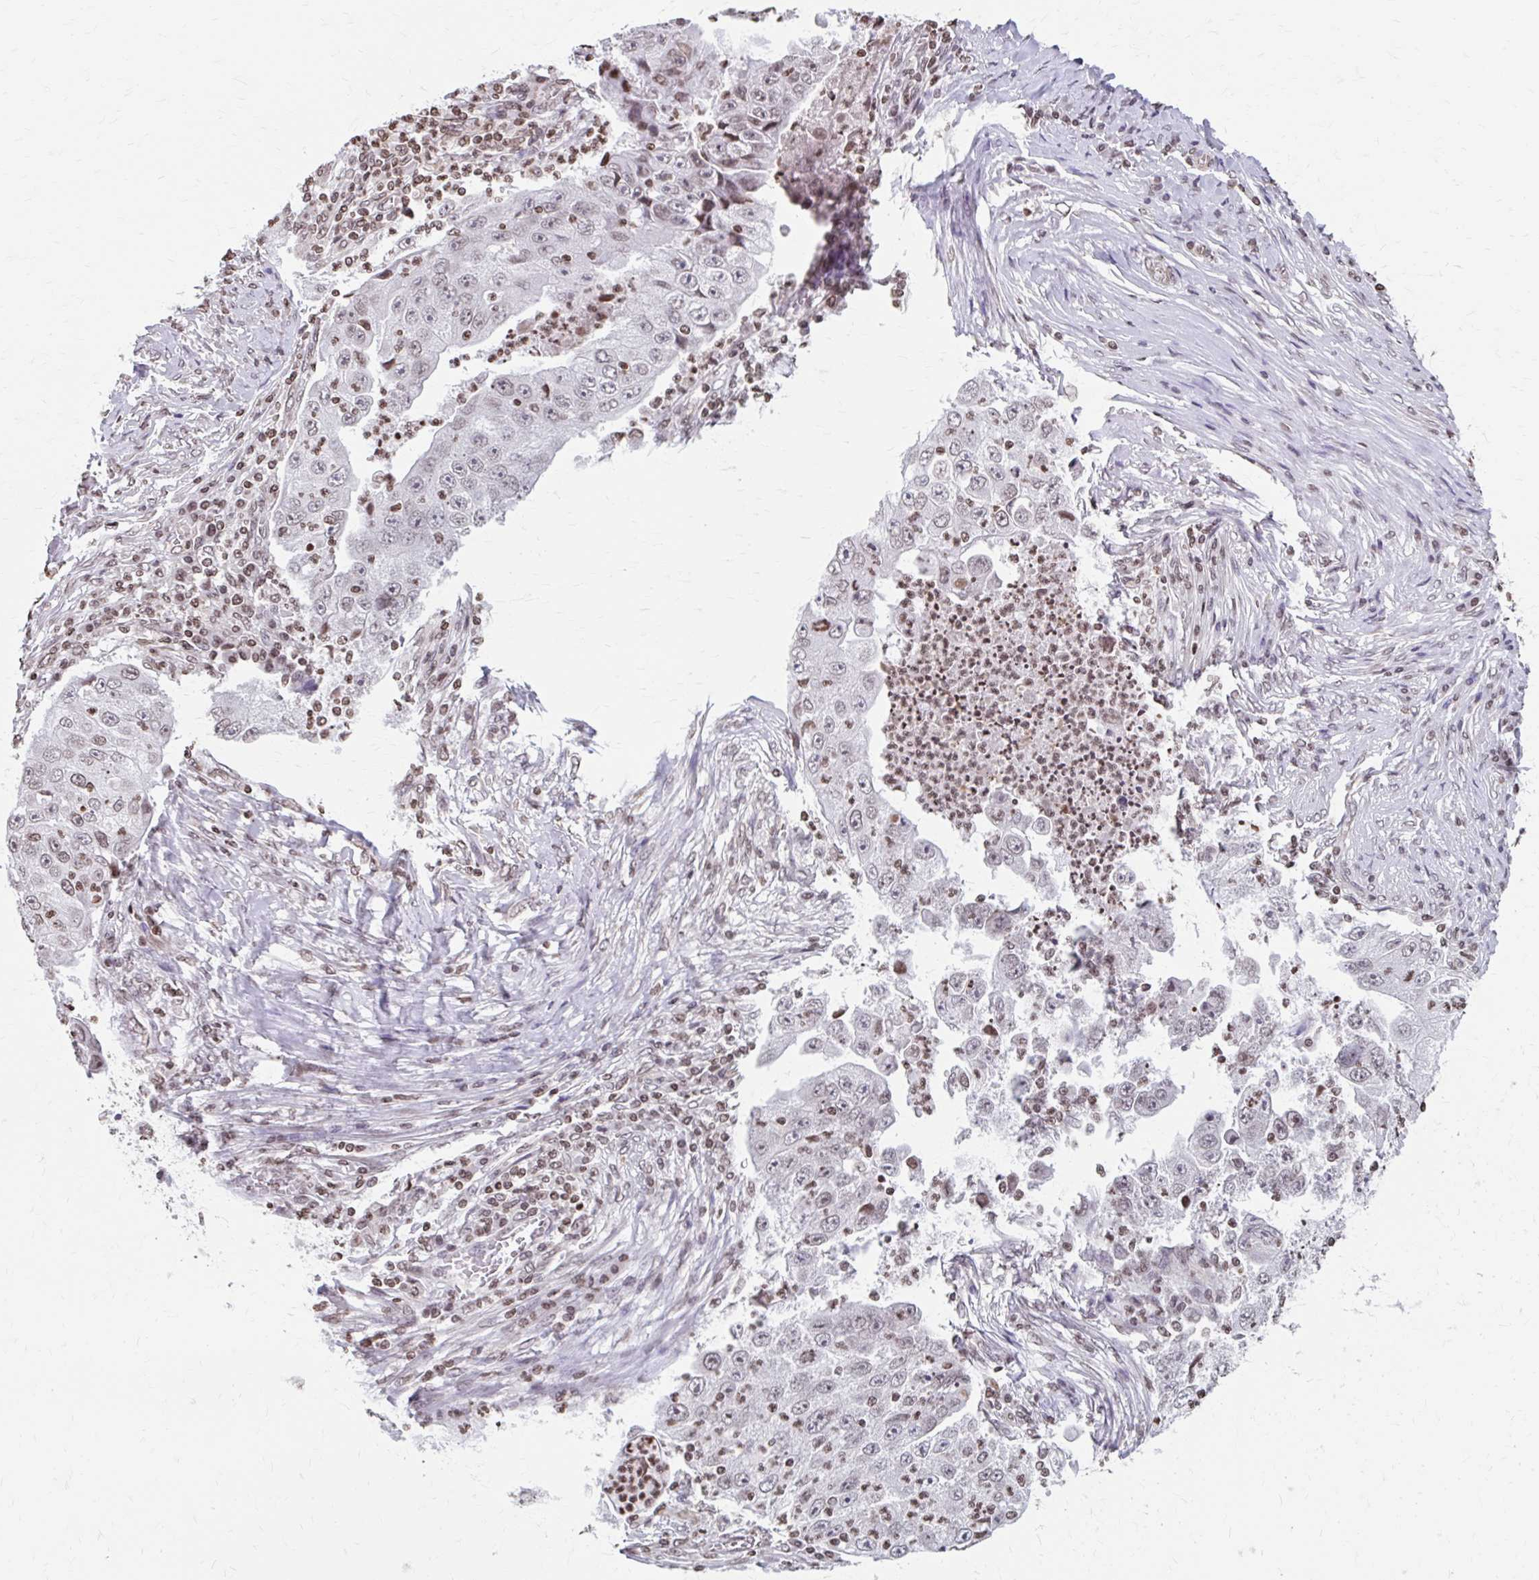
{"staining": {"intensity": "moderate", "quantity": "<25%", "location": "nuclear"}, "tissue": "lung cancer", "cell_type": "Tumor cells", "image_type": "cancer", "snomed": [{"axis": "morphology", "description": "Squamous cell carcinoma, NOS"}, {"axis": "topography", "description": "Lung"}], "caption": "Immunohistochemical staining of lung squamous cell carcinoma exhibits low levels of moderate nuclear staining in approximately <25% of tumor cells.", "gene": "ORC3", "patient": {"sex": "male", "age": 64}}